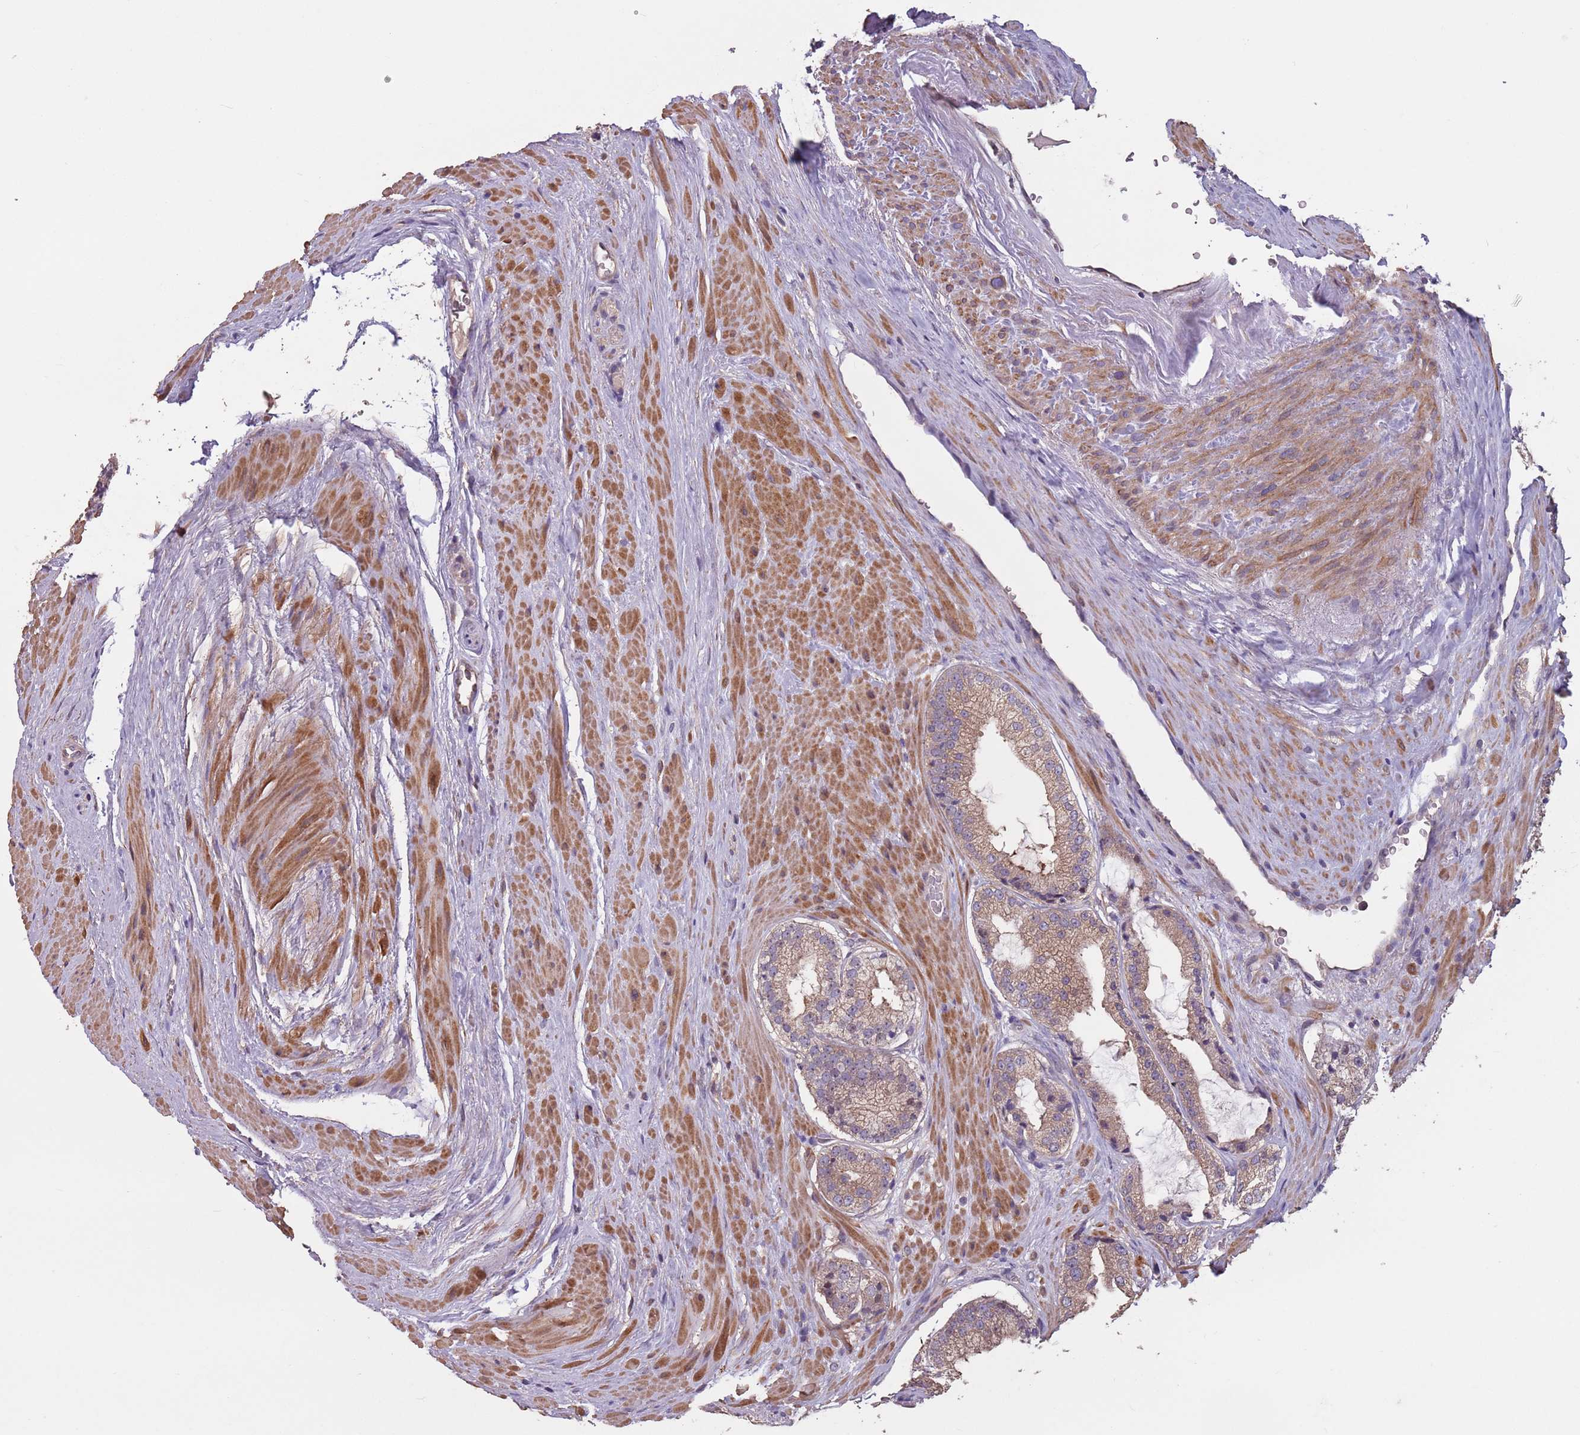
{"staining": {"intensity": "weak", "quantity": ">75%", "location": "cytoplasmic/membranous"}, "tissue": "prostate cancer", "cell_type": "Tumor cells", "image_type": "cancer", "snomed": [{"axis": "morphology", "description": "Adenocarcinoma, High grade"}, {"axis": "topography", "description": "Prostate"}], "caption": "Prostate cancer (high-grade adenocarcinoma) stained with DAB IHC demonstrates low levels of weak cytoplasmic/membranous positivity in about >75% of tumor cells. The staining was performed using DAB (3,3'-diaminobenzidine) to visualize the protein expression in brown, while the nuclei were stained in blue with hematoxylin (Magnification: 20x).", "gene": "MBD3L1", "patient": {"sex": "male", "age": 71}}